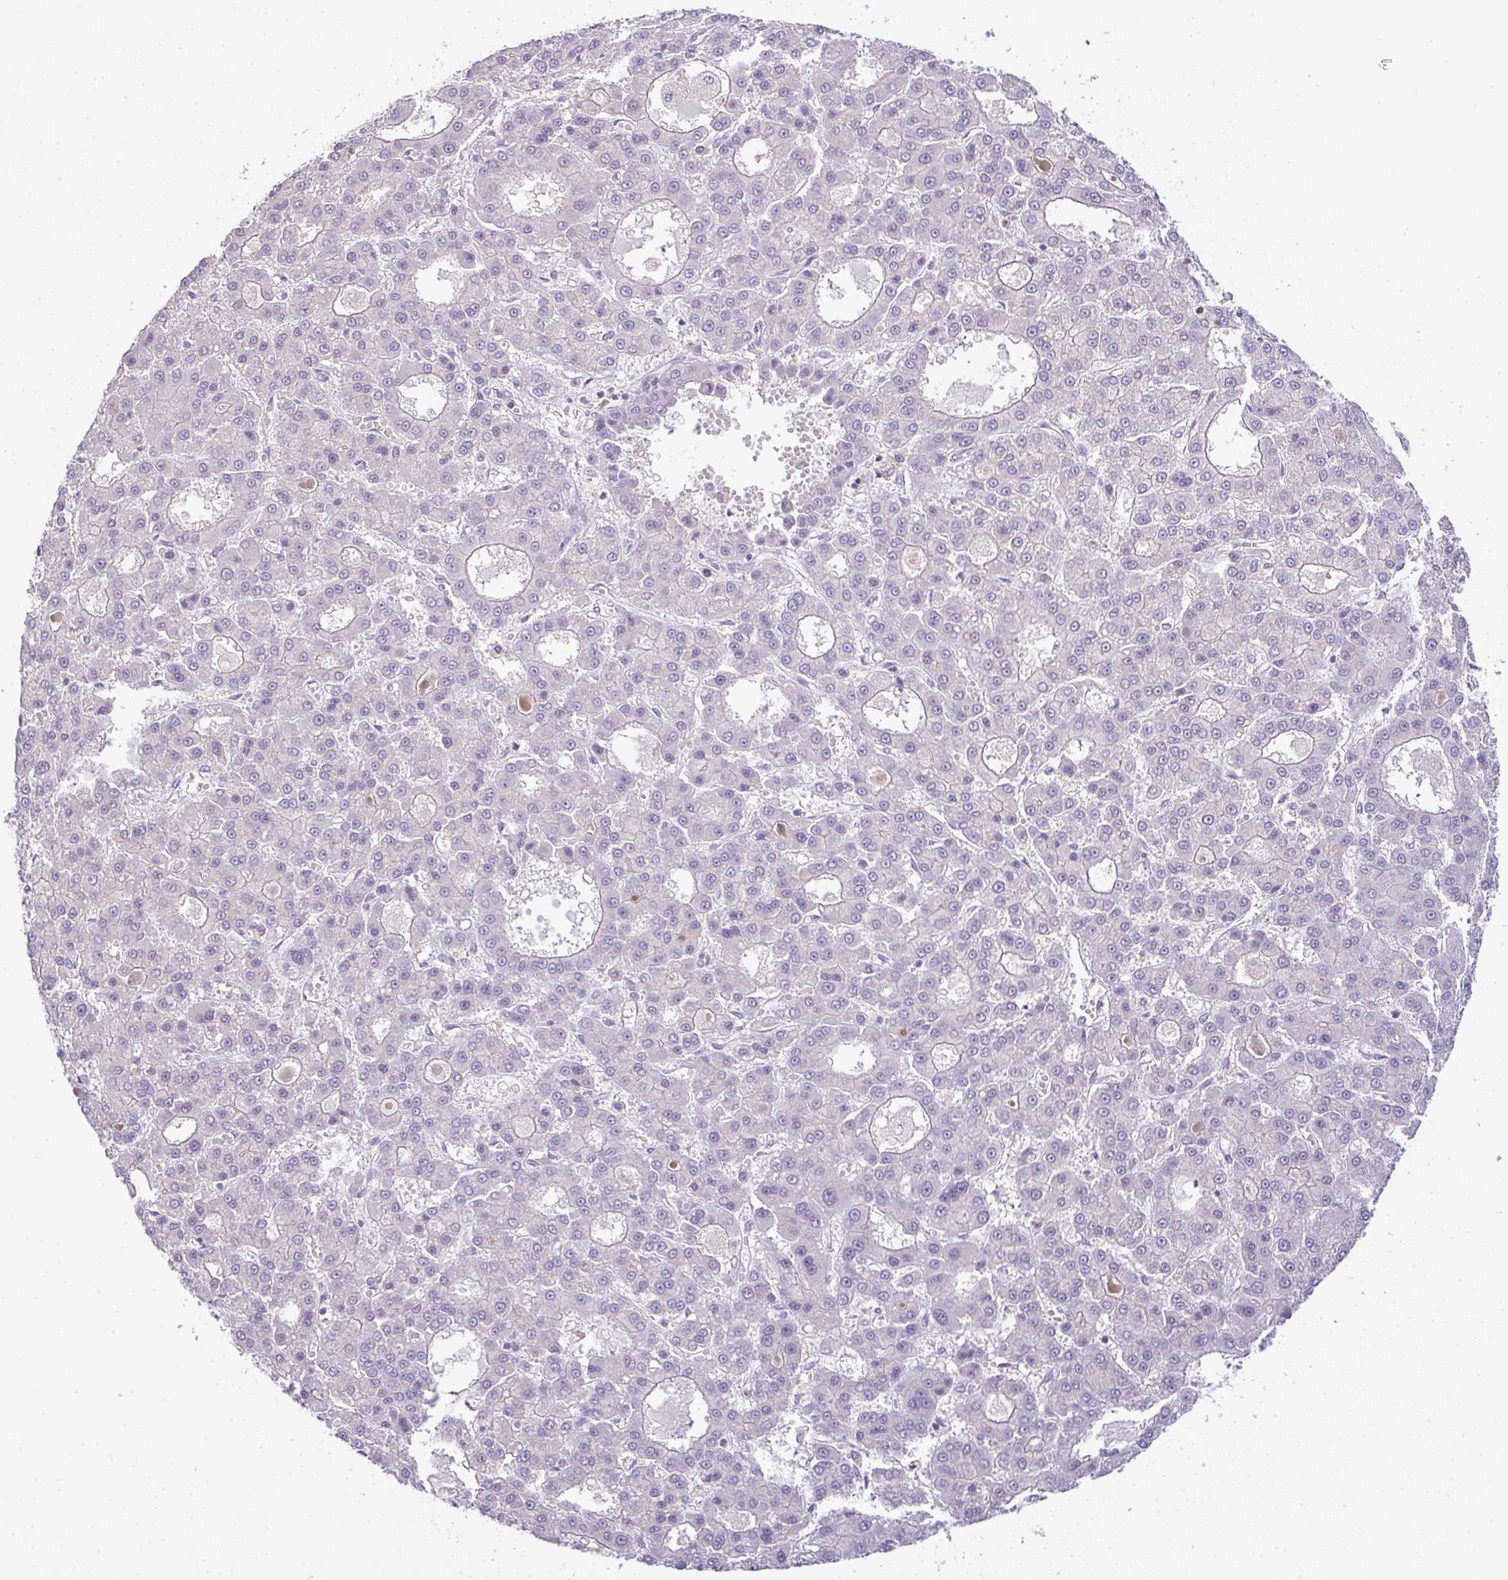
{"staining": {"intensity": "negative", "quantity": "none", "location": "none"}, "tissue": "liver cancer", "cell_type": "Tumor cells", "image_type": "cancer", "snomed": [{"axis": "morphology", "description": "Carcinoma, Hepatocellular, NOS"}, {"axis": "topography", "description": "Liver"}], "caption": "A high-resolution photomicrograph shows IHC staining of liver hepatocellular carcinoma, which demonstrates no significant staining in tumor cells. The staining was performed using DAB (3,3'-diaminobenzidine) to visualize the protein expression in brown, while the nuclei were stained in blue with hematoxylin (Magnification: 20x).", "gene": "CSE1L", "patient": {"sex": "male", "age": 70}}